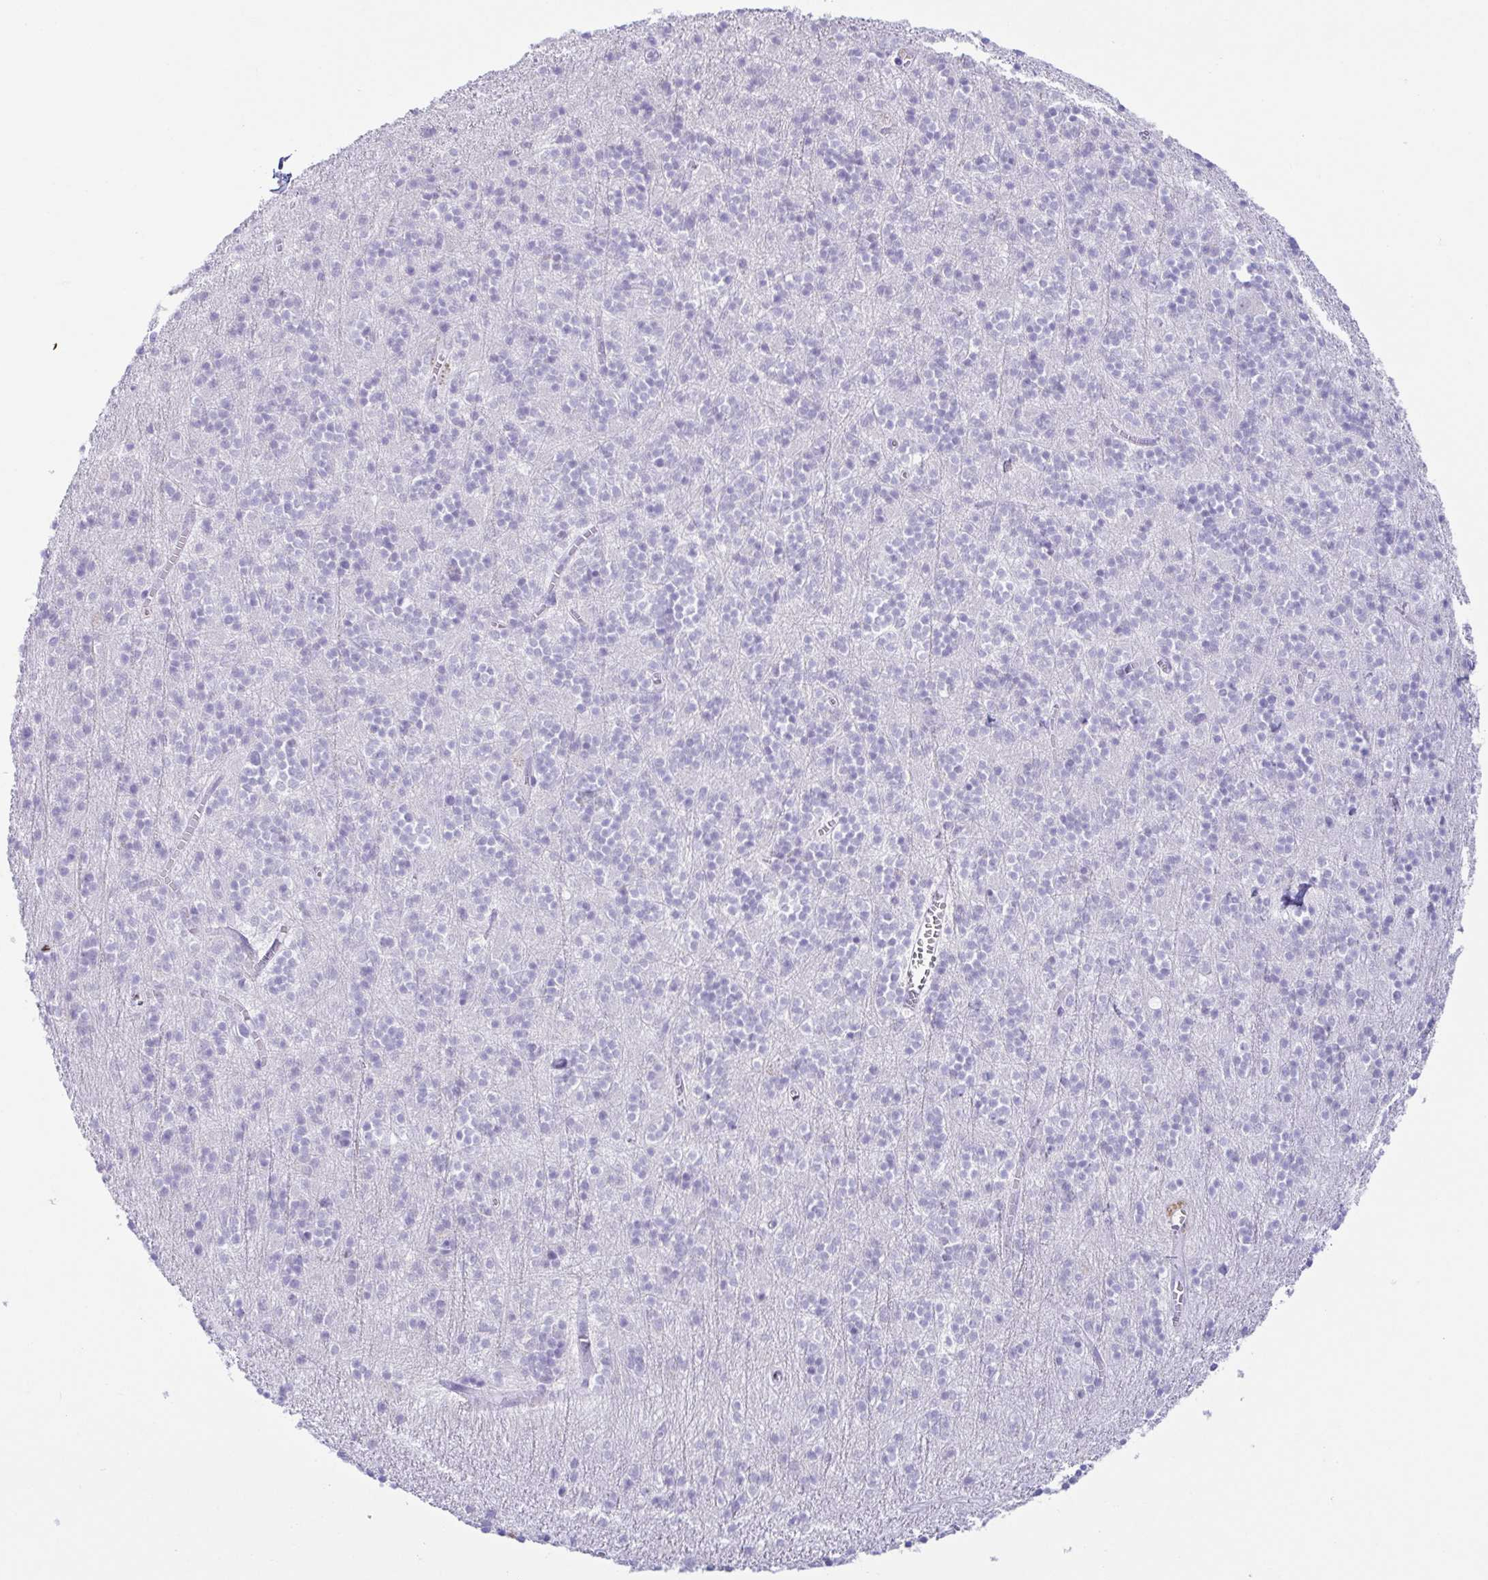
{"staining": {"intensity": "negative", "quantity": "none", "location": "none"}, "tissue": "cerebellum", "cell_type": "Cells in granular layer", "image_type": "normal", "snomed": [{"axis": "morphology", "description": "Normal tissue, NOS"}, {"axis": "topography", "description": "Cerebellum"}], "caption": "Cells in granular layer show no significant staining in normal cerebellum.", "gene": "AZU1", "patient": {"sex": "male", "age": 54}}